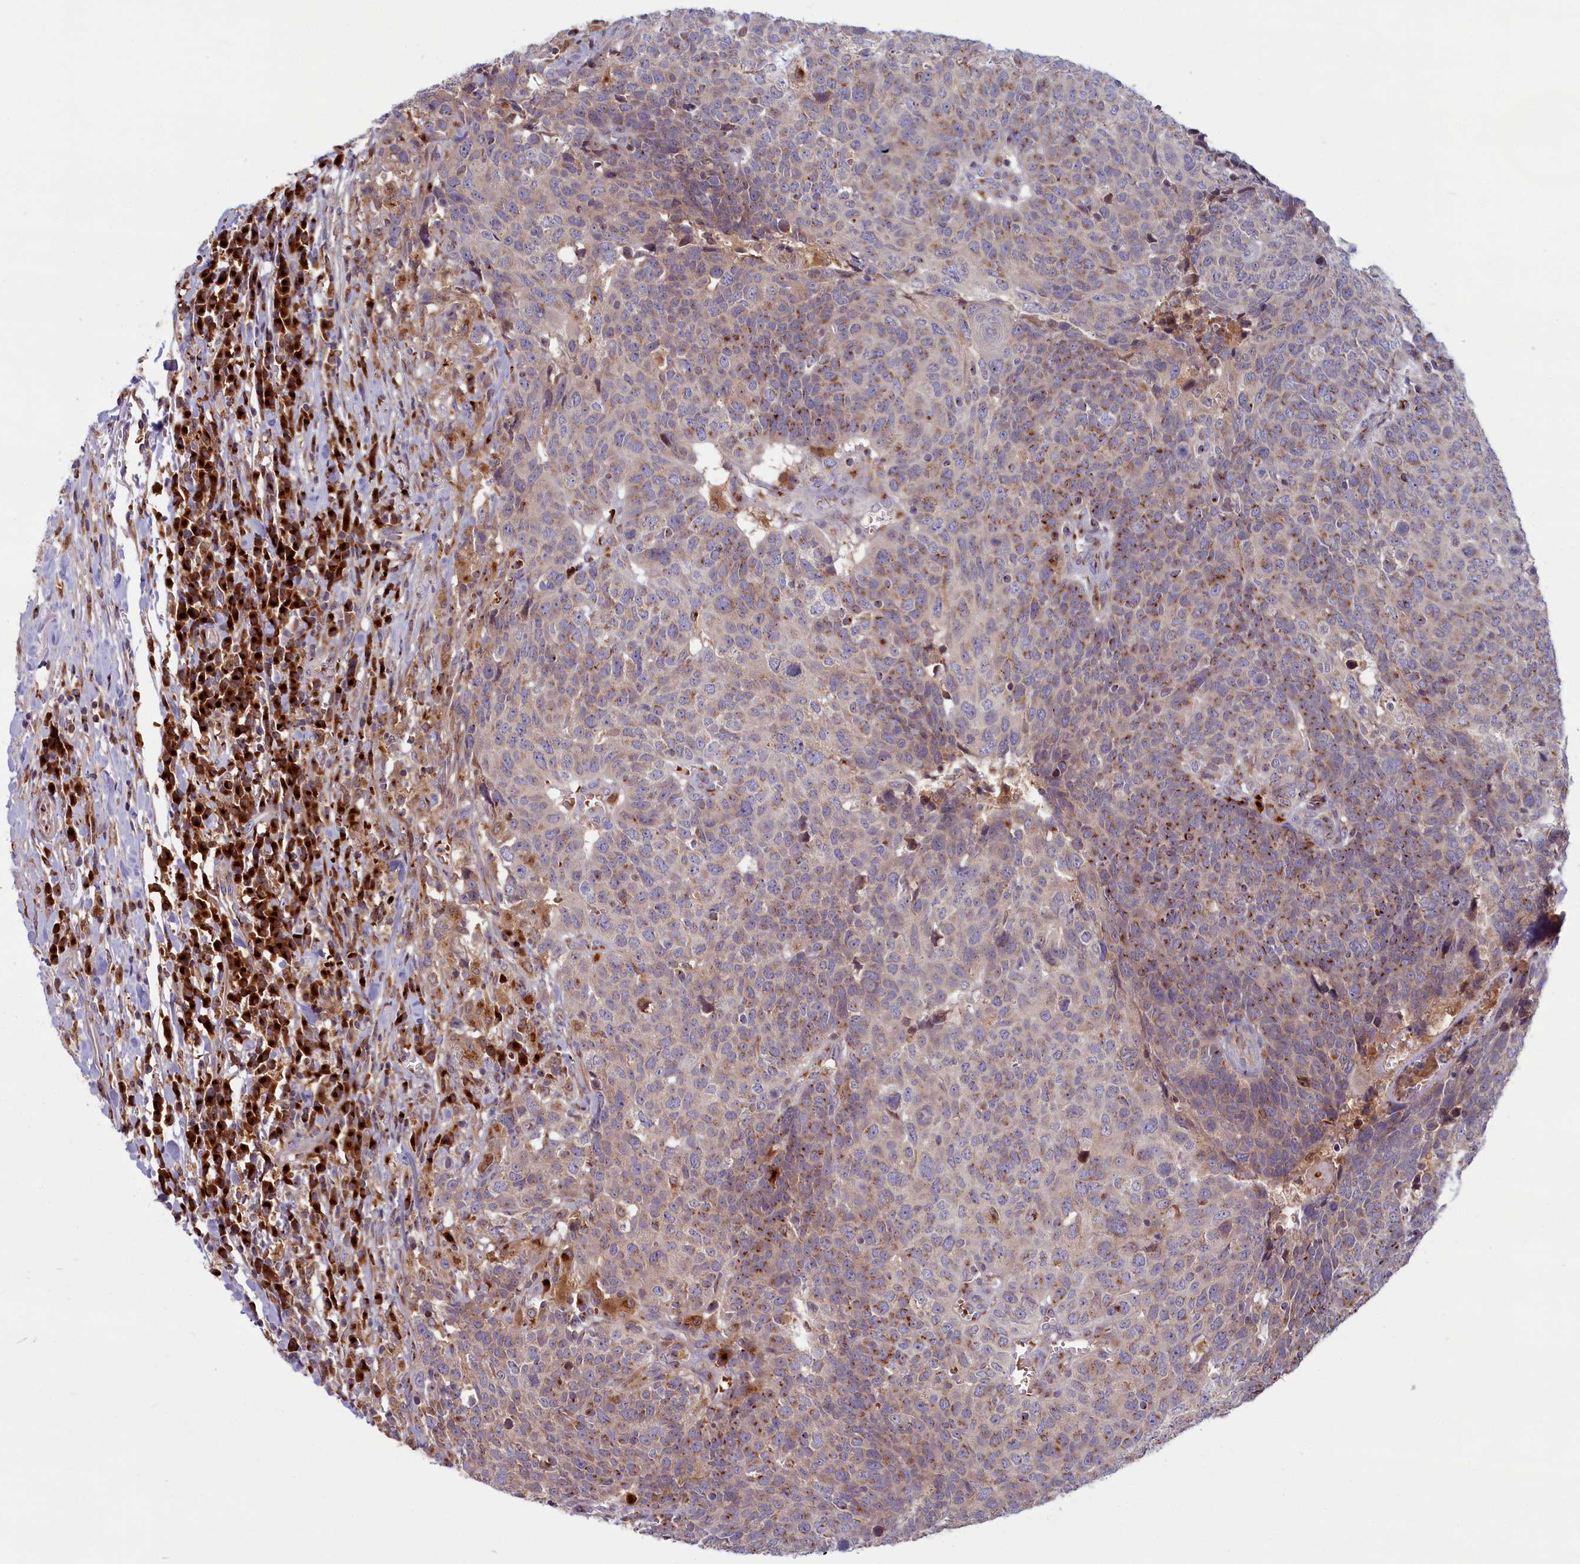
{"staining": {"intensity": "moderate", "quantity": "25%-75%", "location": "cytoplasmic/membranous"}, "tissue": "head and neck cancer", "cell_type": "Tumor cells", "image_type": "cancer", "snomed": [{"axis": "morphology", "description": "Squamous cell carcinoma, NOS"}, {"axis": "topography", "description": "Head-Neck"}], "caption": "Protein staining of head and neck squamous cell carcinoma tissue shows moderate cytoplasmic/membranous positivity in about 25%-75% of tumor cells. Using DAB (3,3'-diaminobenzidine) (brown) and hematoxylin (blue) stains, captured at high magnification using brightfield microscopy.", "gene": "BLVRB", "patient": {"sex": "male", "age": 66}}